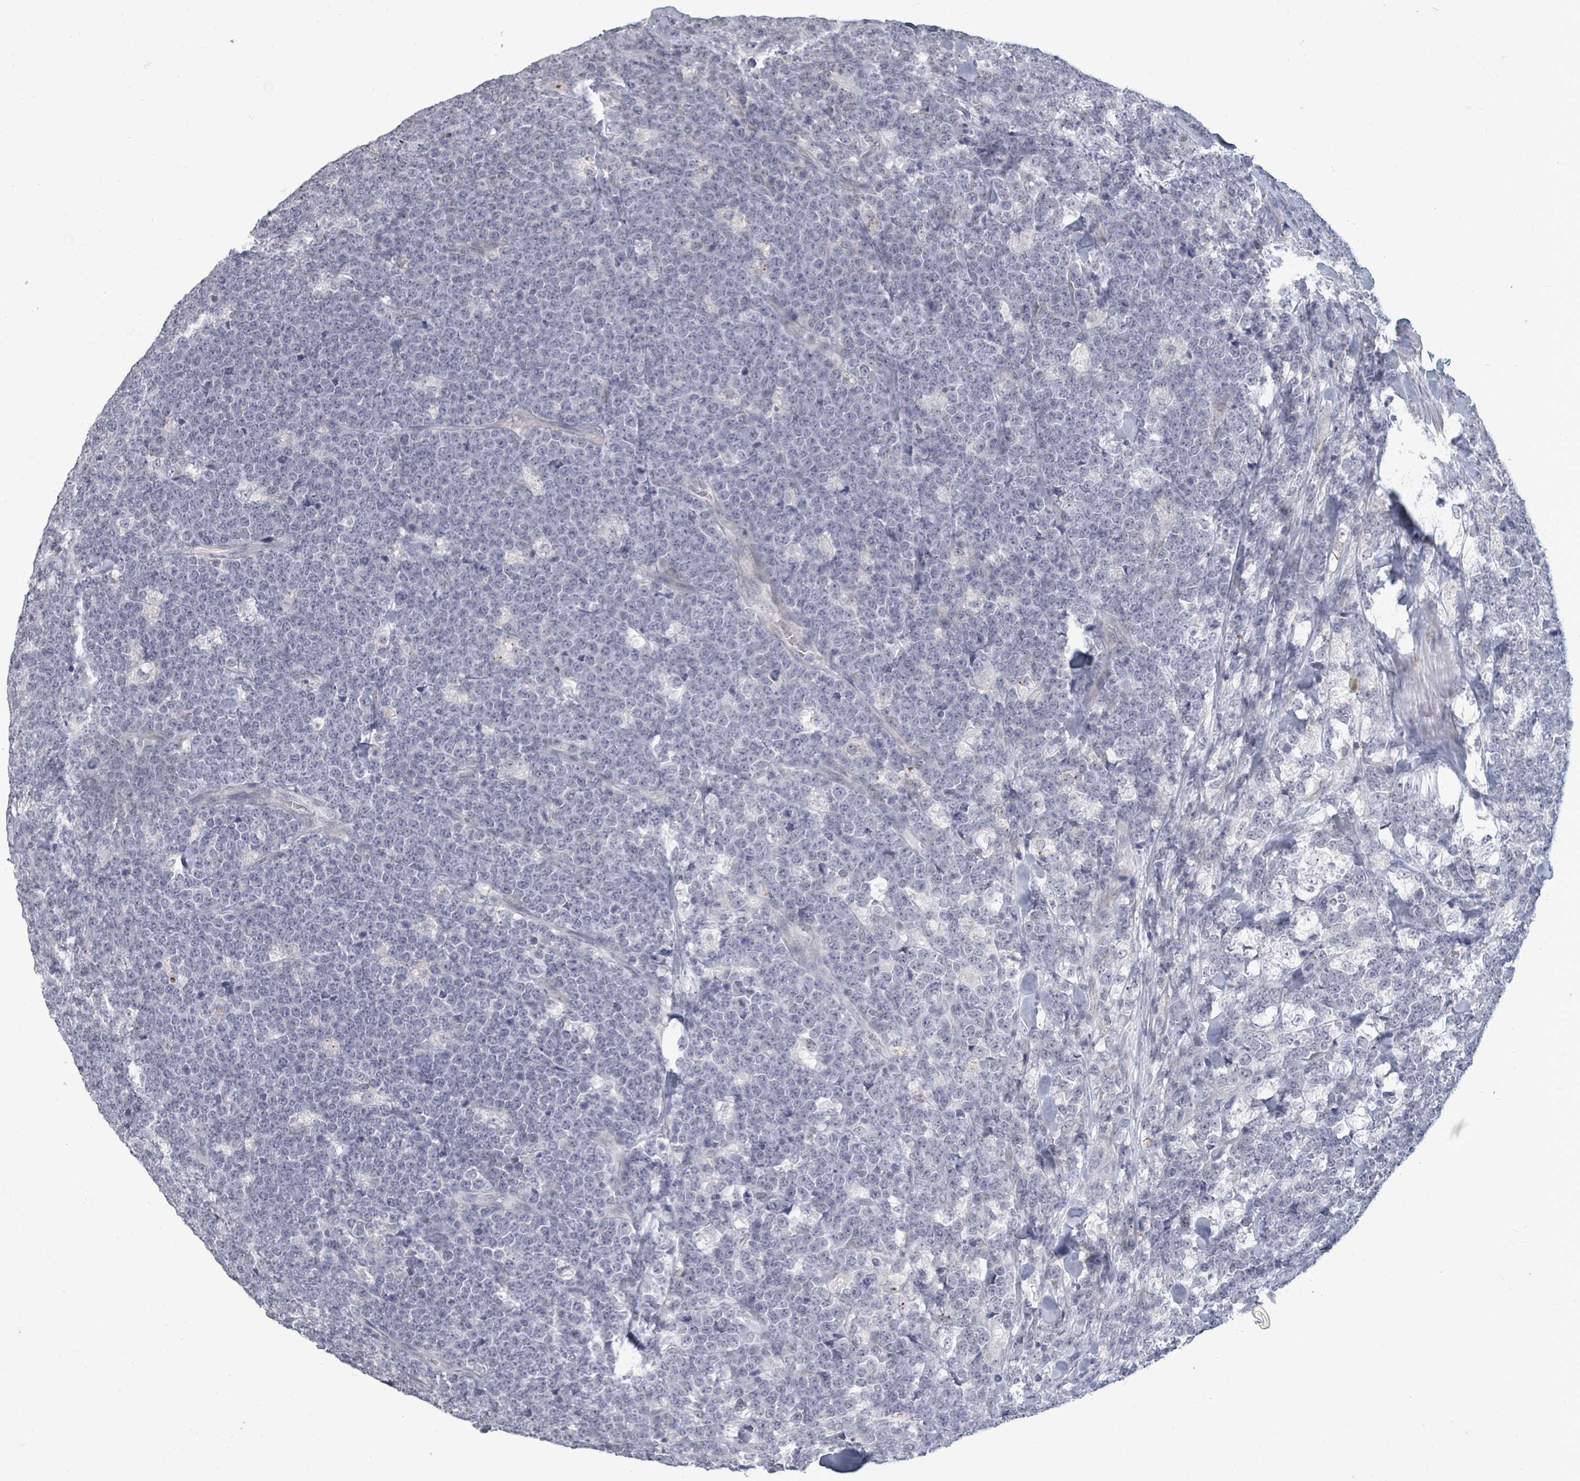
{"staining": {"intensity": "negative", "quantity": "none", "location": "none"}, "tissue": "lymphoma", "cell_type": "Tumor cells", "image_type": "cancer", "snomed": [{"axis": "morphology", "description": "Malignant lymphoma, non-Hodgkin's type, High grade"}, {"axis": "topography", "description": "Small intestine"}, {"axis": "topography", "description": "Colon"}], "caption": "Immunohistochemistry histopathology image of high-grade malignant lymphoma, non-Hodgkin's type stained for a protein (brown), which reveals no positivity in tumor cells.", "gene": "PTPN20", "patient": {"sex": "male", "age": 8}}